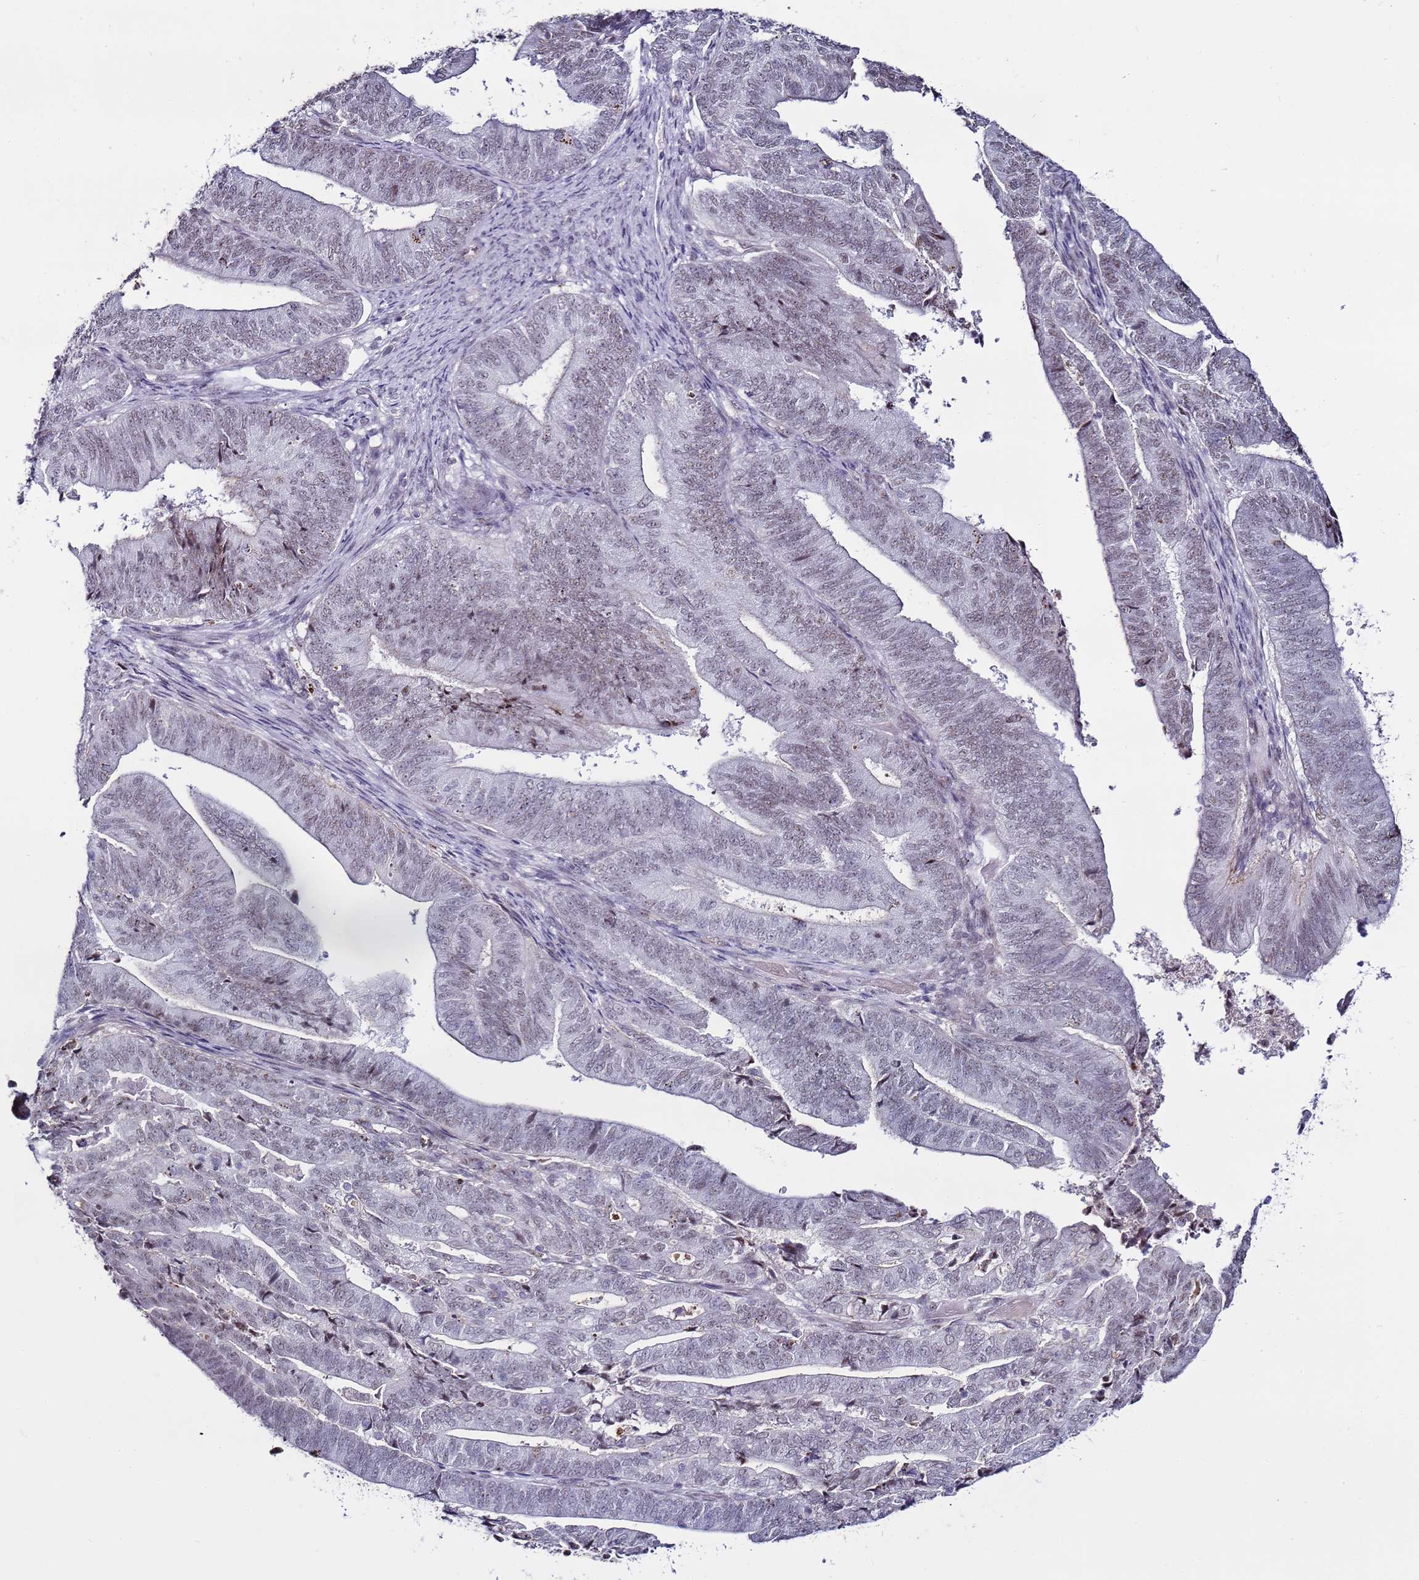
{"staining": {"intensity": "weak", "quantity": "<25%", "location": "nuclear"}, "tissue": "endometrial cancer", "cell_type": "Tumor cells", "image_type": "cancer", "snomed": [{"axis": "morphology", "description": "Adenocarcinoma, NOS"}, {"axis": "topography", "description": "Endometrium"}], "caption": "This micrograph is of endometrial adenocarcinoma stained with immunohistochemistry (IHC) to label a protein in brown with the nuclei are counter-stained blue. There is no staining in tumor cells.", "gene": "PSMA7", "patient": {"sex": "female", "age": 70}}